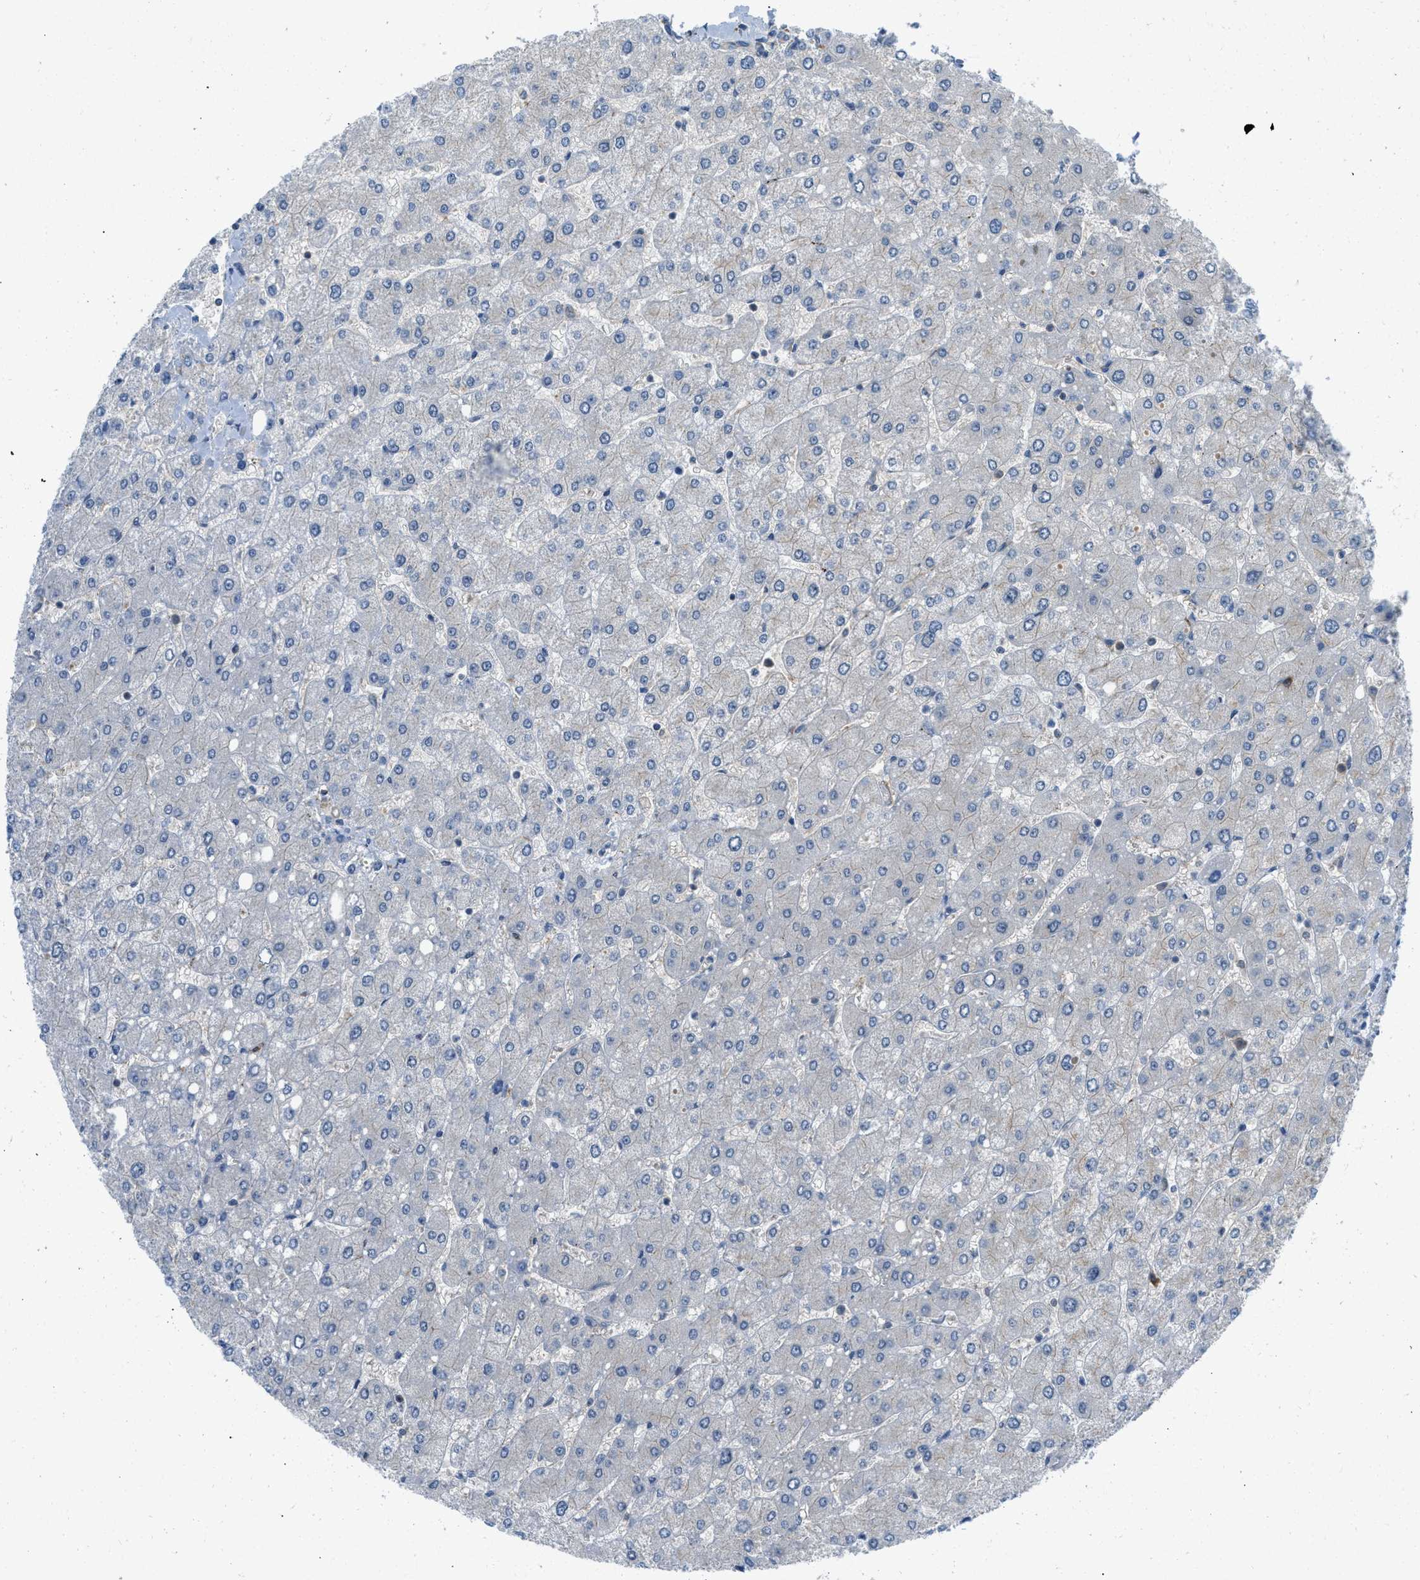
{"staining": {"intensity": "weak", "quantity": "25%-75%", "location": "cytoplasmic/membranous"}, "tissue": "liver", "cell_type": "Cholangiocytes", "image_type": "normal", "snomed": [{"axis": "morphology", "description": "Normal tissue, NOS"}, {"axis": "topography", "description": "Liver"}], "caption": "This micrograph reveals immunohistochemistry (IHC) staining of normal liver, with low weak cytoplasmic/membranous expression in approximately 25%-75% of cholangiocytes.", "gene": "SESN2", "patient": {"sex": "male", "age": 55}}